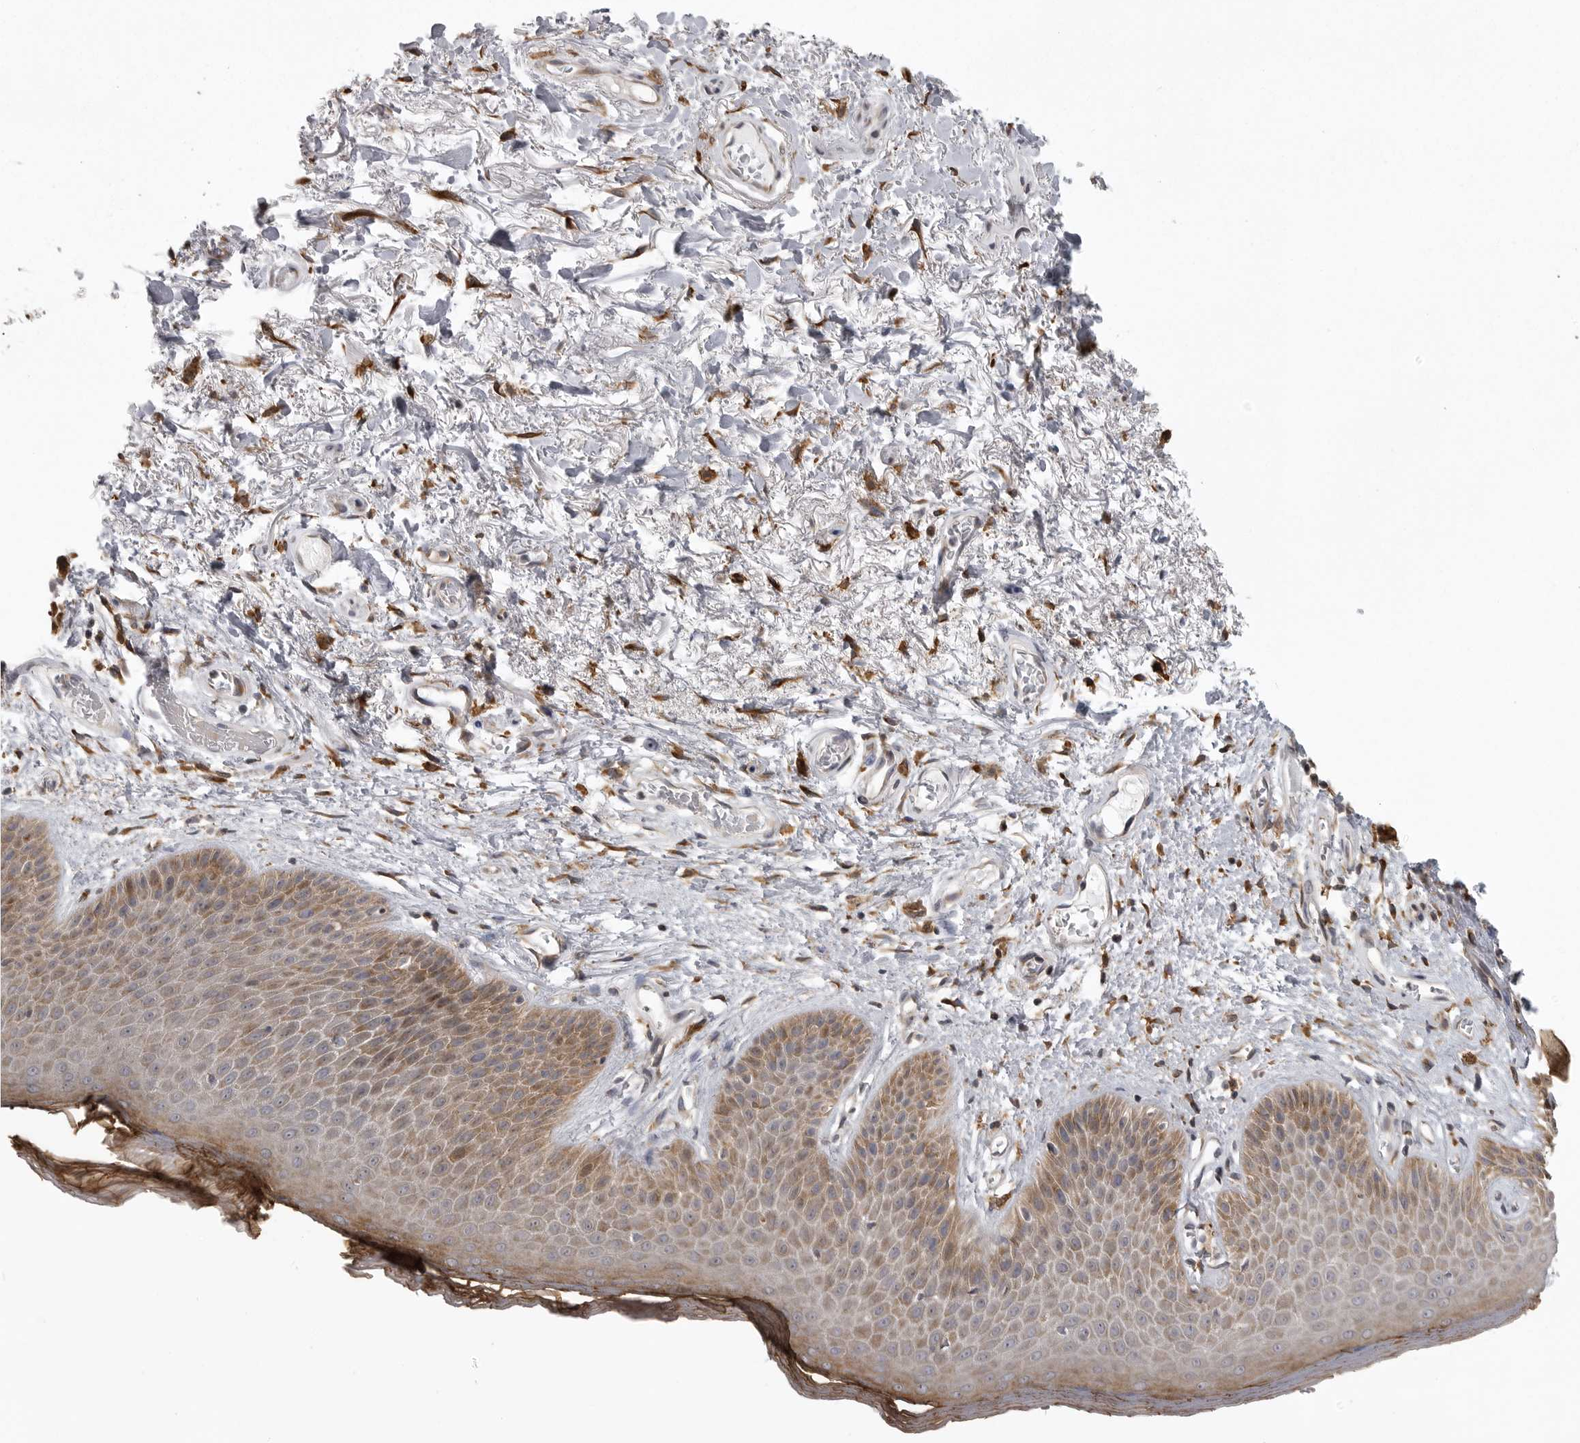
{"staining": {"intensity": "moderate", "quantity": "25%-75%", "location": "cytoplasmic/membranous"}, "tissue": "skin", "cell_type": "Epidermal cells", "image_type": "normal", "snomed": [{"axis": "morphology", "description": "Normal tissue, NOS"}, {"axis": "topography", "description": "Anal"}], "caption": "Immunohistochemistry (IHC) micrograph of normal skin: skin stained using IHC displays medium levels of moderate protein expression localized specifically in the cytoplasmic/membranous of epidermal cells, appearing as a cytoplasmic/membranous brown color.", "gene": "ZNRF1", "patient": {"sex": "male", "age": 74}}